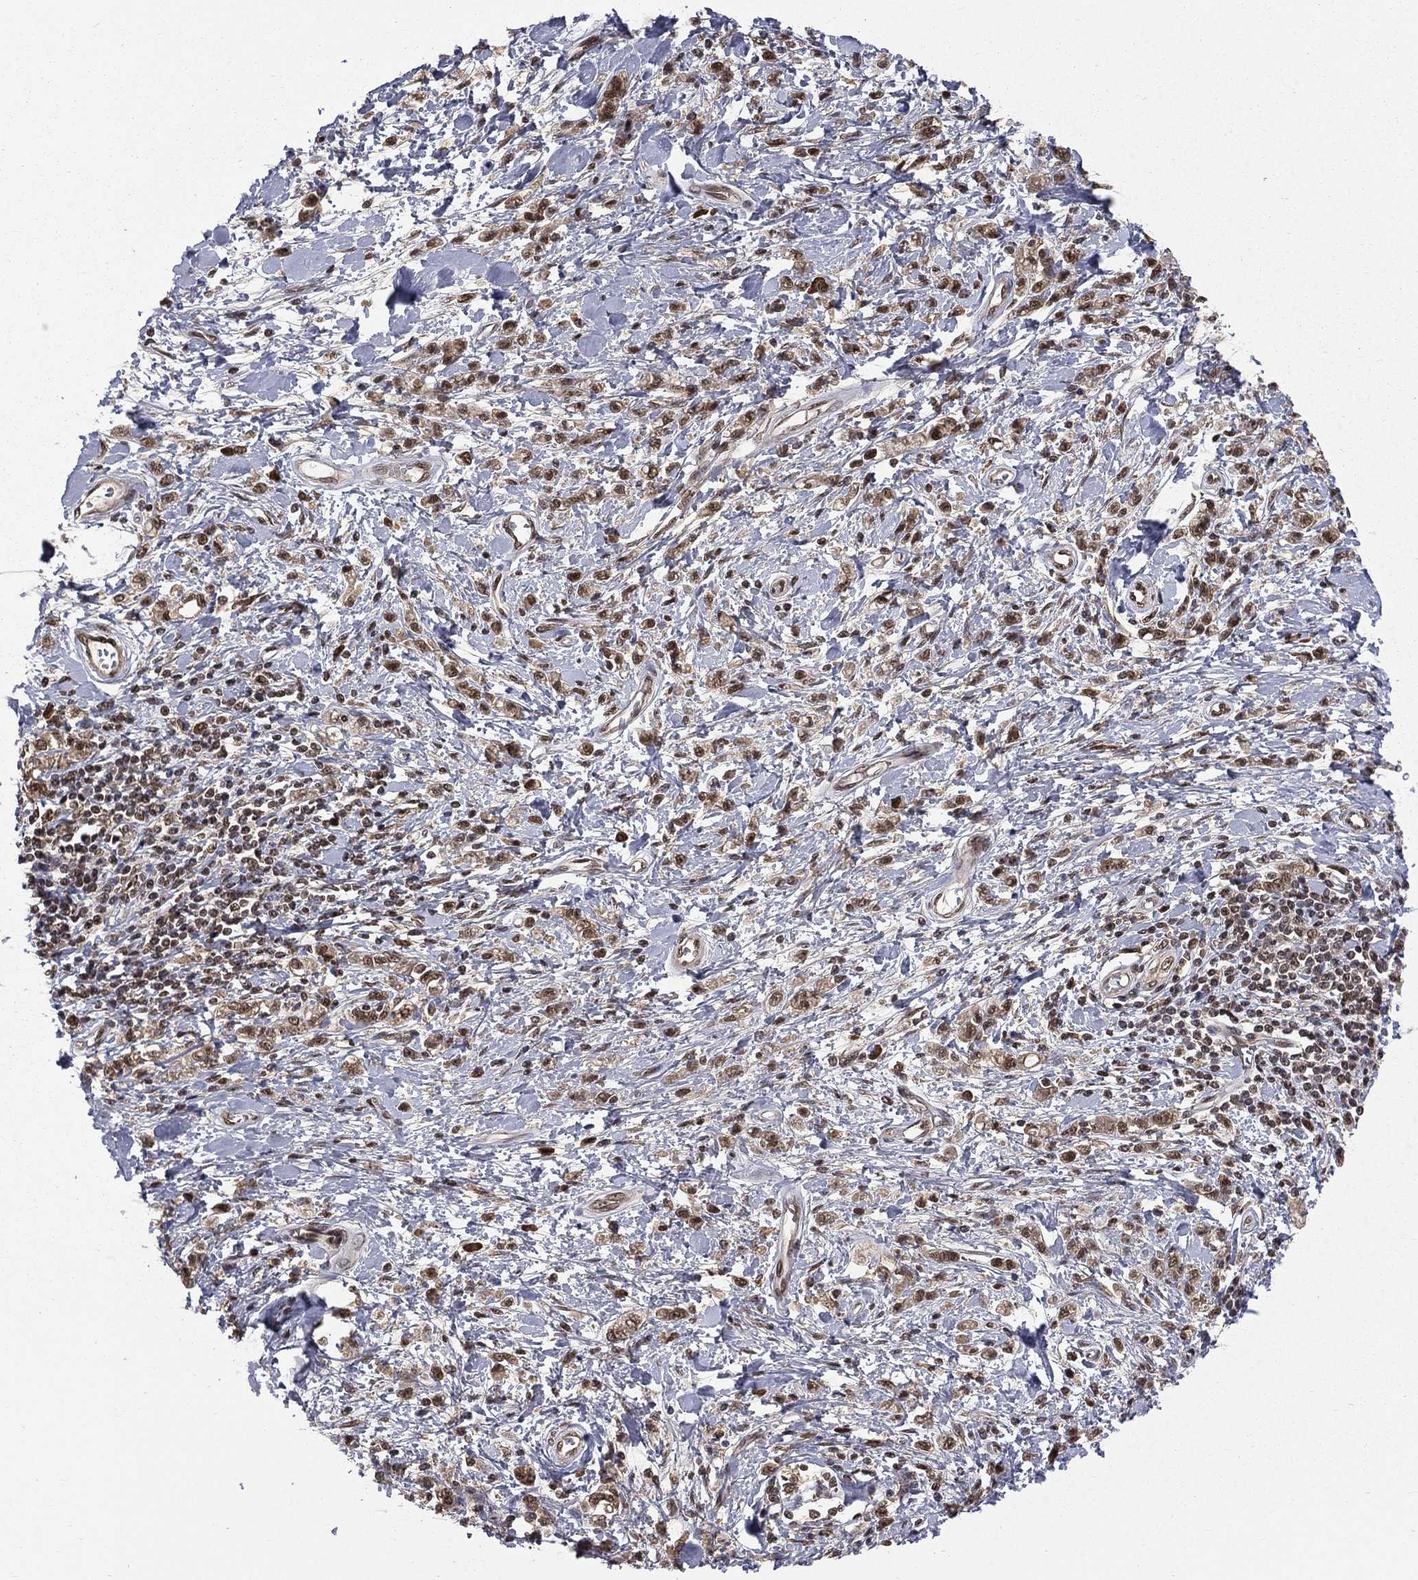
{"staining": {"intensity": "moderate", "quantity": ">75%", "location": "cytoplasmic/membranous,nuclear"}, "tissue": "stomach cancer", "cell_type": "Tumor cells", "image_type": "cancer", "snomed": [{"axis": "morphology", "description": "Adenocarcinoma, NOS"}, {"axis": "topography", "description": "Stomach"}], "caption": "A medium amount of moderate cytoplasmic/membranous and nuclear expression is appreciated in about >75% of tumor cells in adenocarcinoma (stomach) tissue. (IHC, brightfield microscopy, high magnification).", "gene": "JMJD6", "patient": {"sex": "male", "age": 77}}